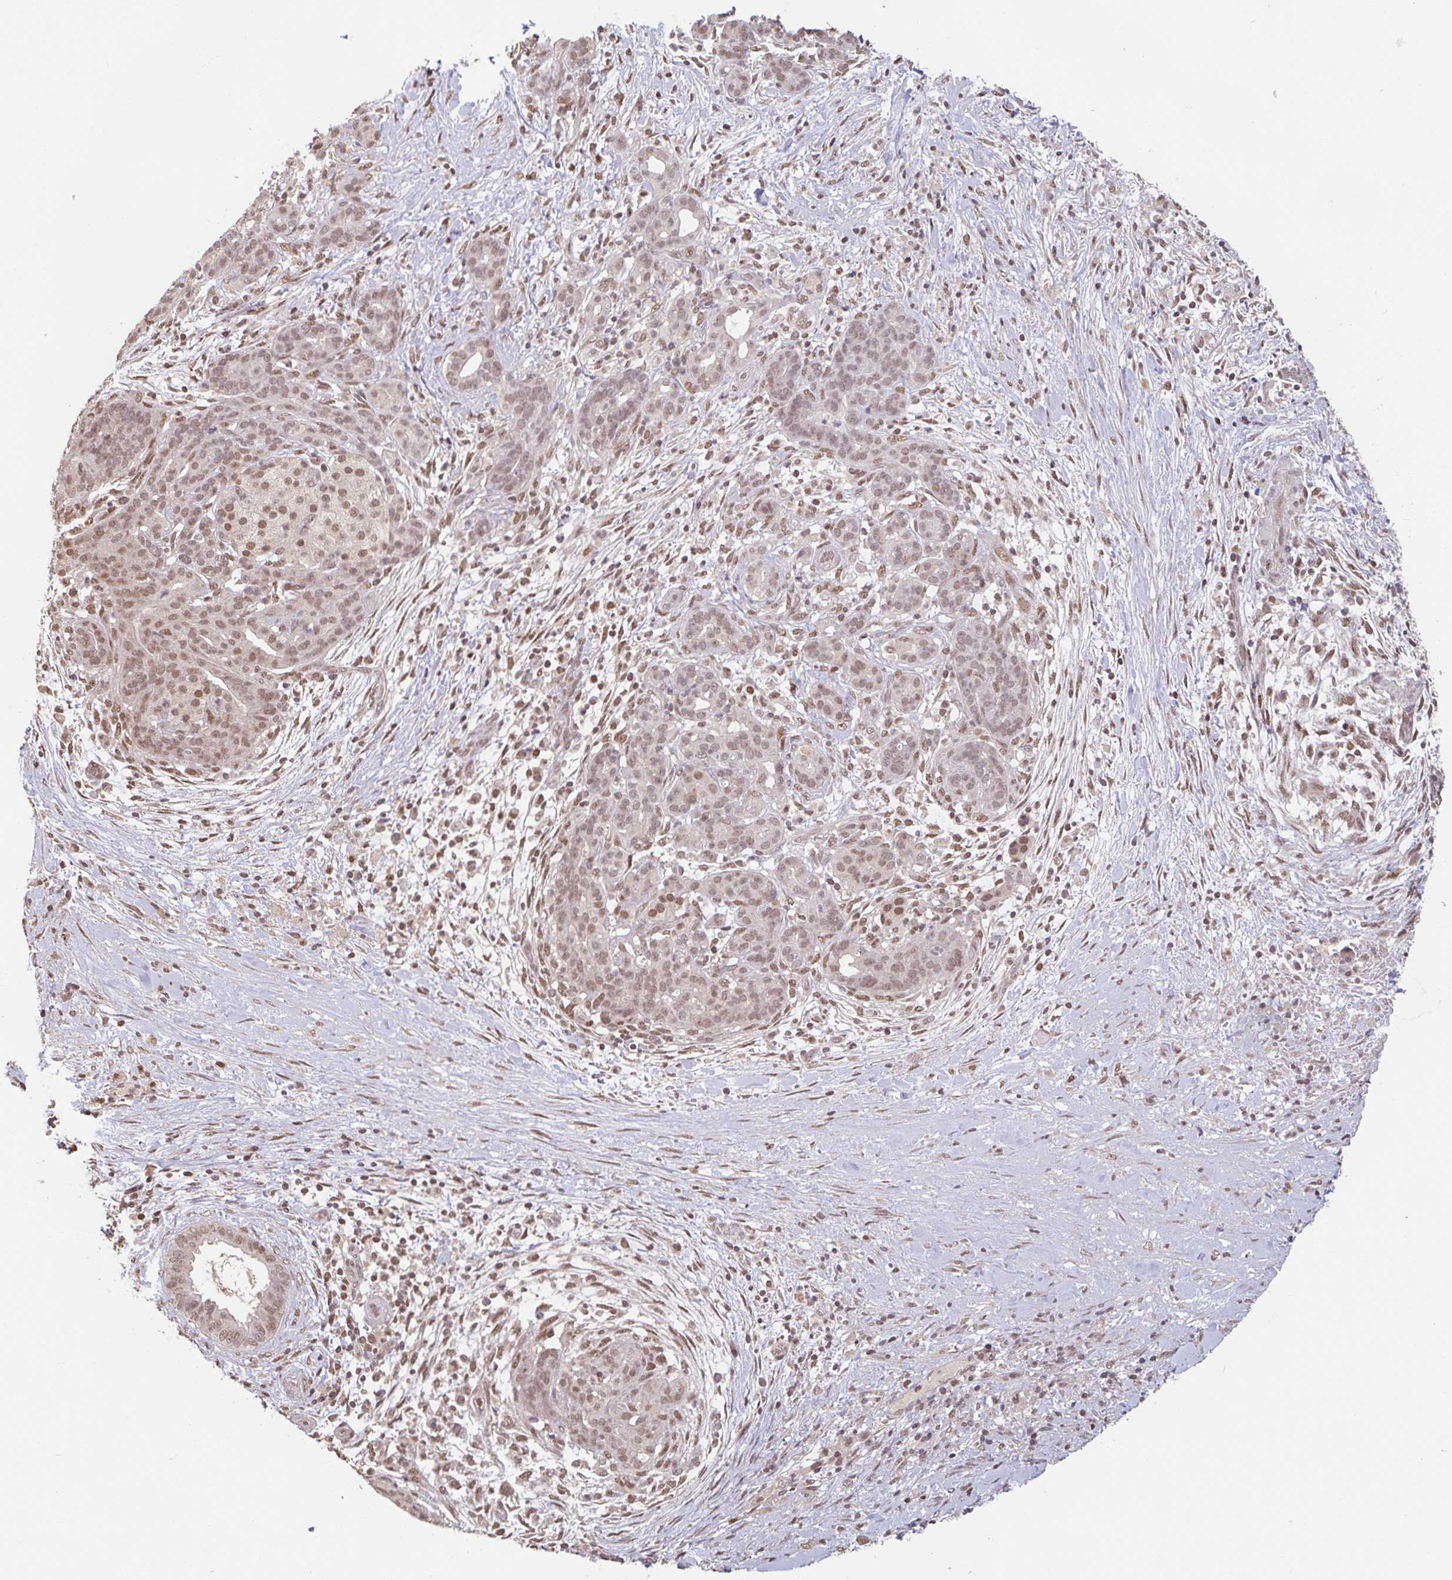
{"staining": {"intensity": "moderate", "quantity": ">75%", "location": "nuclear"}, "tissue": "pancreatic cancer", "cell_type": "Tumor cells", "image_type": "cancer", "snomed": [{"axis": "morphology", "description": "Adenocarcinoma, NOS"}, {"axis": "topography", "description": "Pancreas"}], "caption": "An image of human pancreatic adenocarcinoma stained for a protein displays moderate nuclear brown staining in tumor cells. (IHC, brightfield microscopy, high magnification).", "gene": "DR1", "patient": {"sex": "male", "age": 44}}